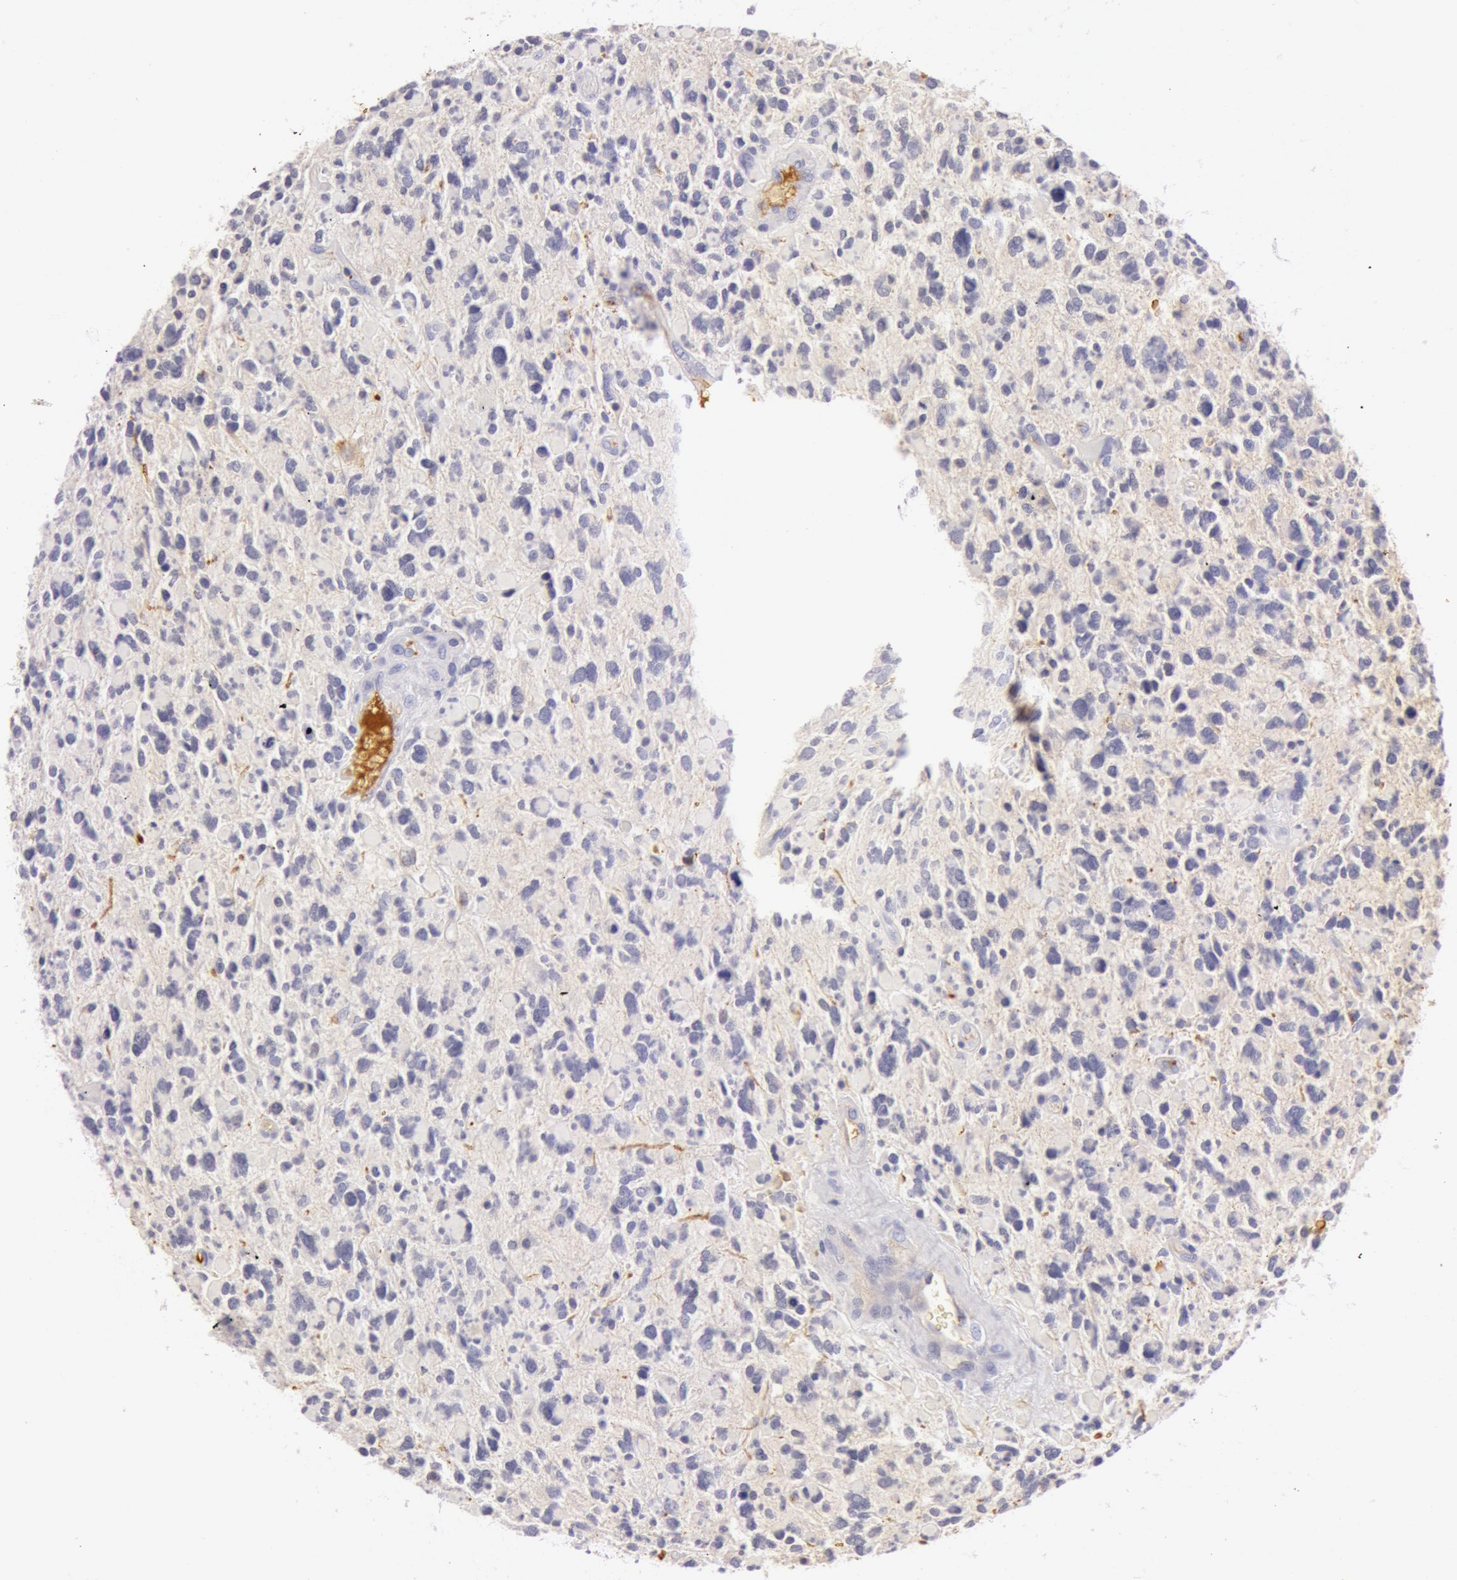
{"staining": {"intensity": "negative", "quantity": "none", "location": "none"}, "tissue": "glioma", "cell_type": "Tumor cells", "image_type": "cancer", "snomed": [{"axis": "morphology", "description": "Glioma, malignant, High grade"}, {"axis": "topography", "description": "Brain"}], "caption": "A photomicrograph of glioma stained for a protein demonstrates no brown staining in tumor cells.", "gene": "C4BPA", "patient": {"sex": "female", "age": 37}}